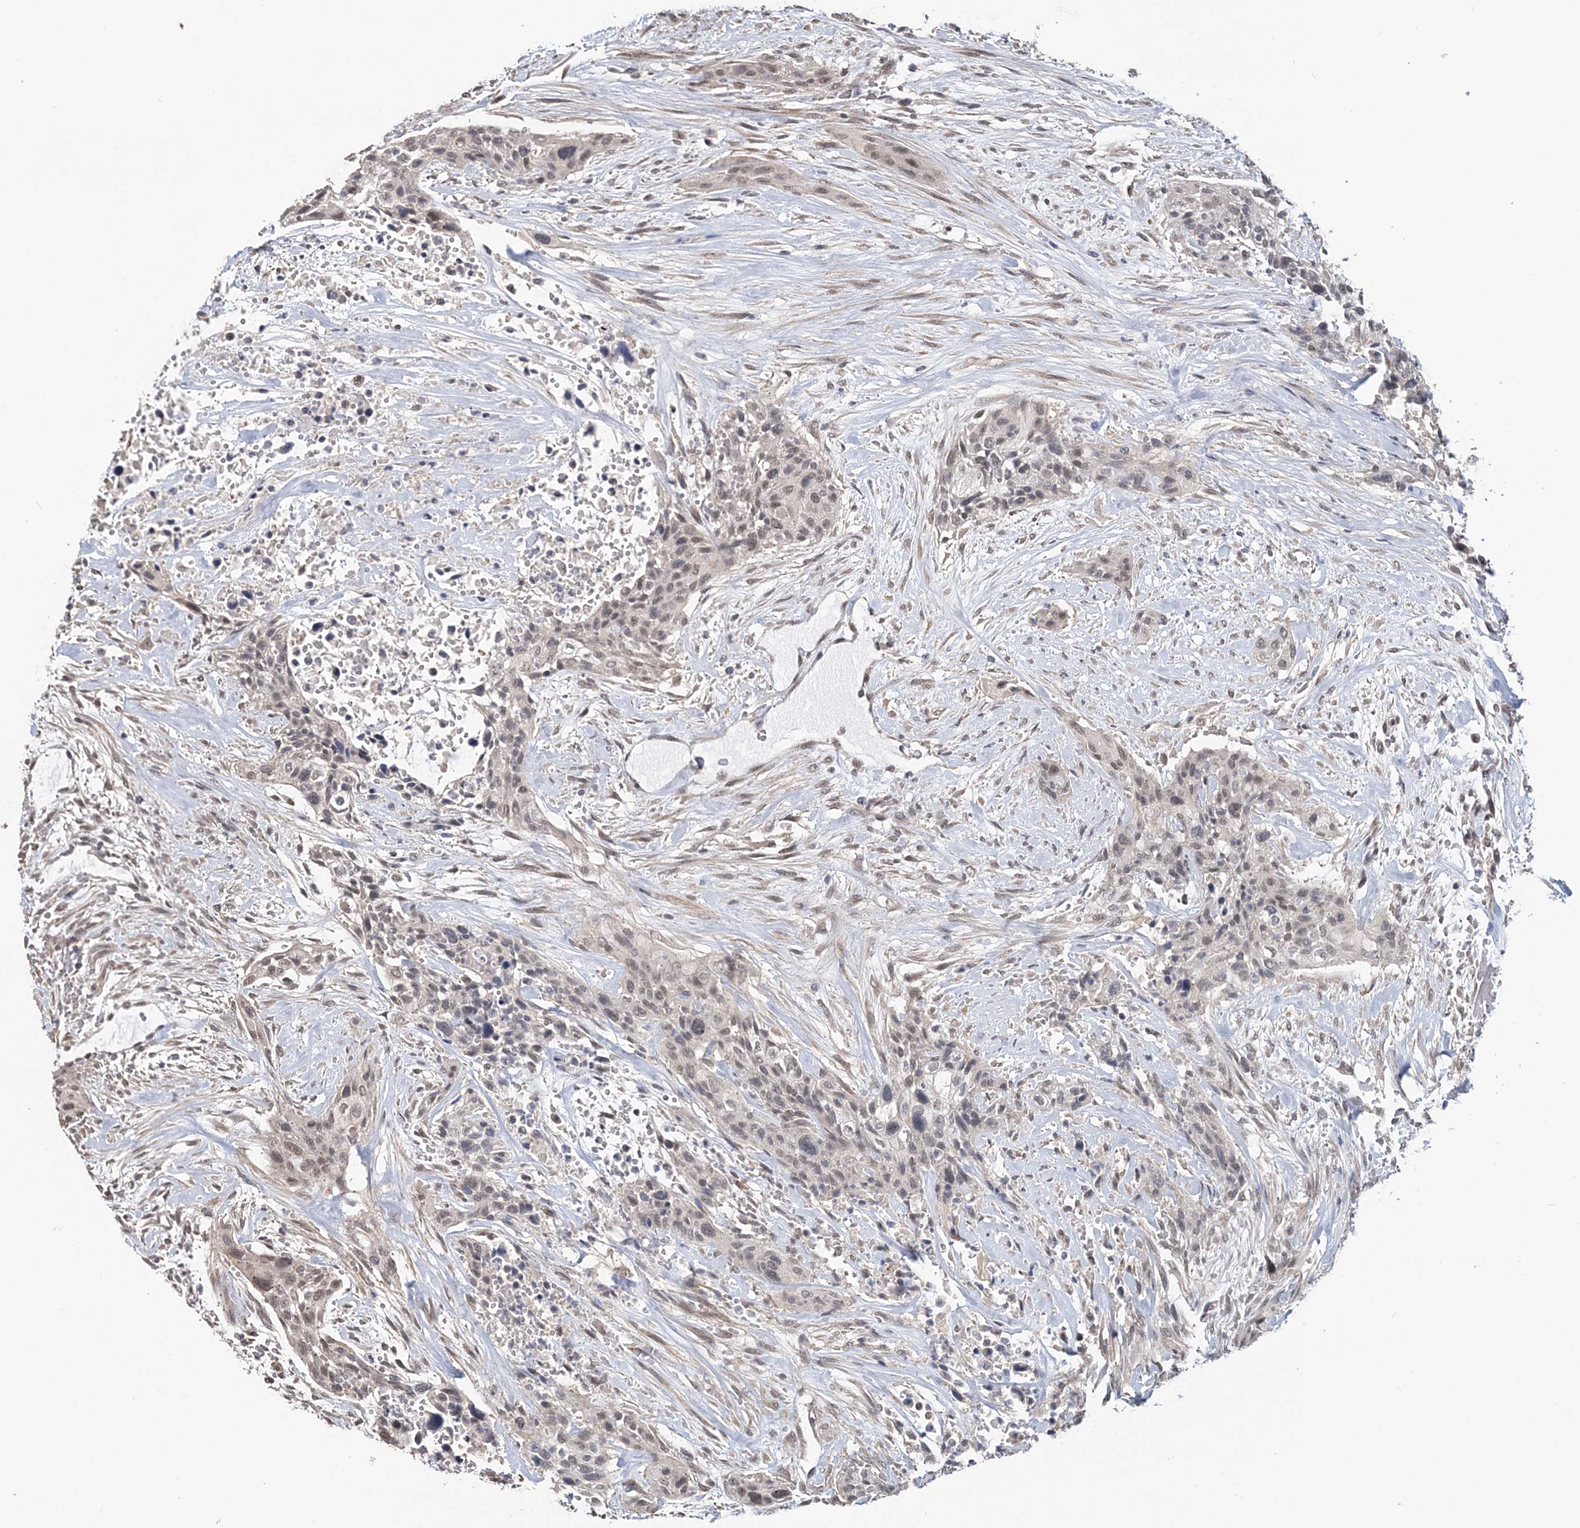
{"staining": {"intensity": "weak", "quantity": "<25%", "location": "nuclear"}, "tissue": "urothelial cancer", "cell_type": "Tumor cells", "image_type": "cancer", "snomed": [{"axis": "morphology", "description": "Urothelial carcinoma, High grade"}, {"axis": "topography", "description": "Urinary bladder"}], "caption": "High magnification brightfield microscopy of high-grade urothelial carcinoma stained with DAB (brown) and counterstained with hematoxylin (blue): tumor cells show no significant staining.", "gene": "TSHZ2", "patient": {"sex": "male", "age": 35}}